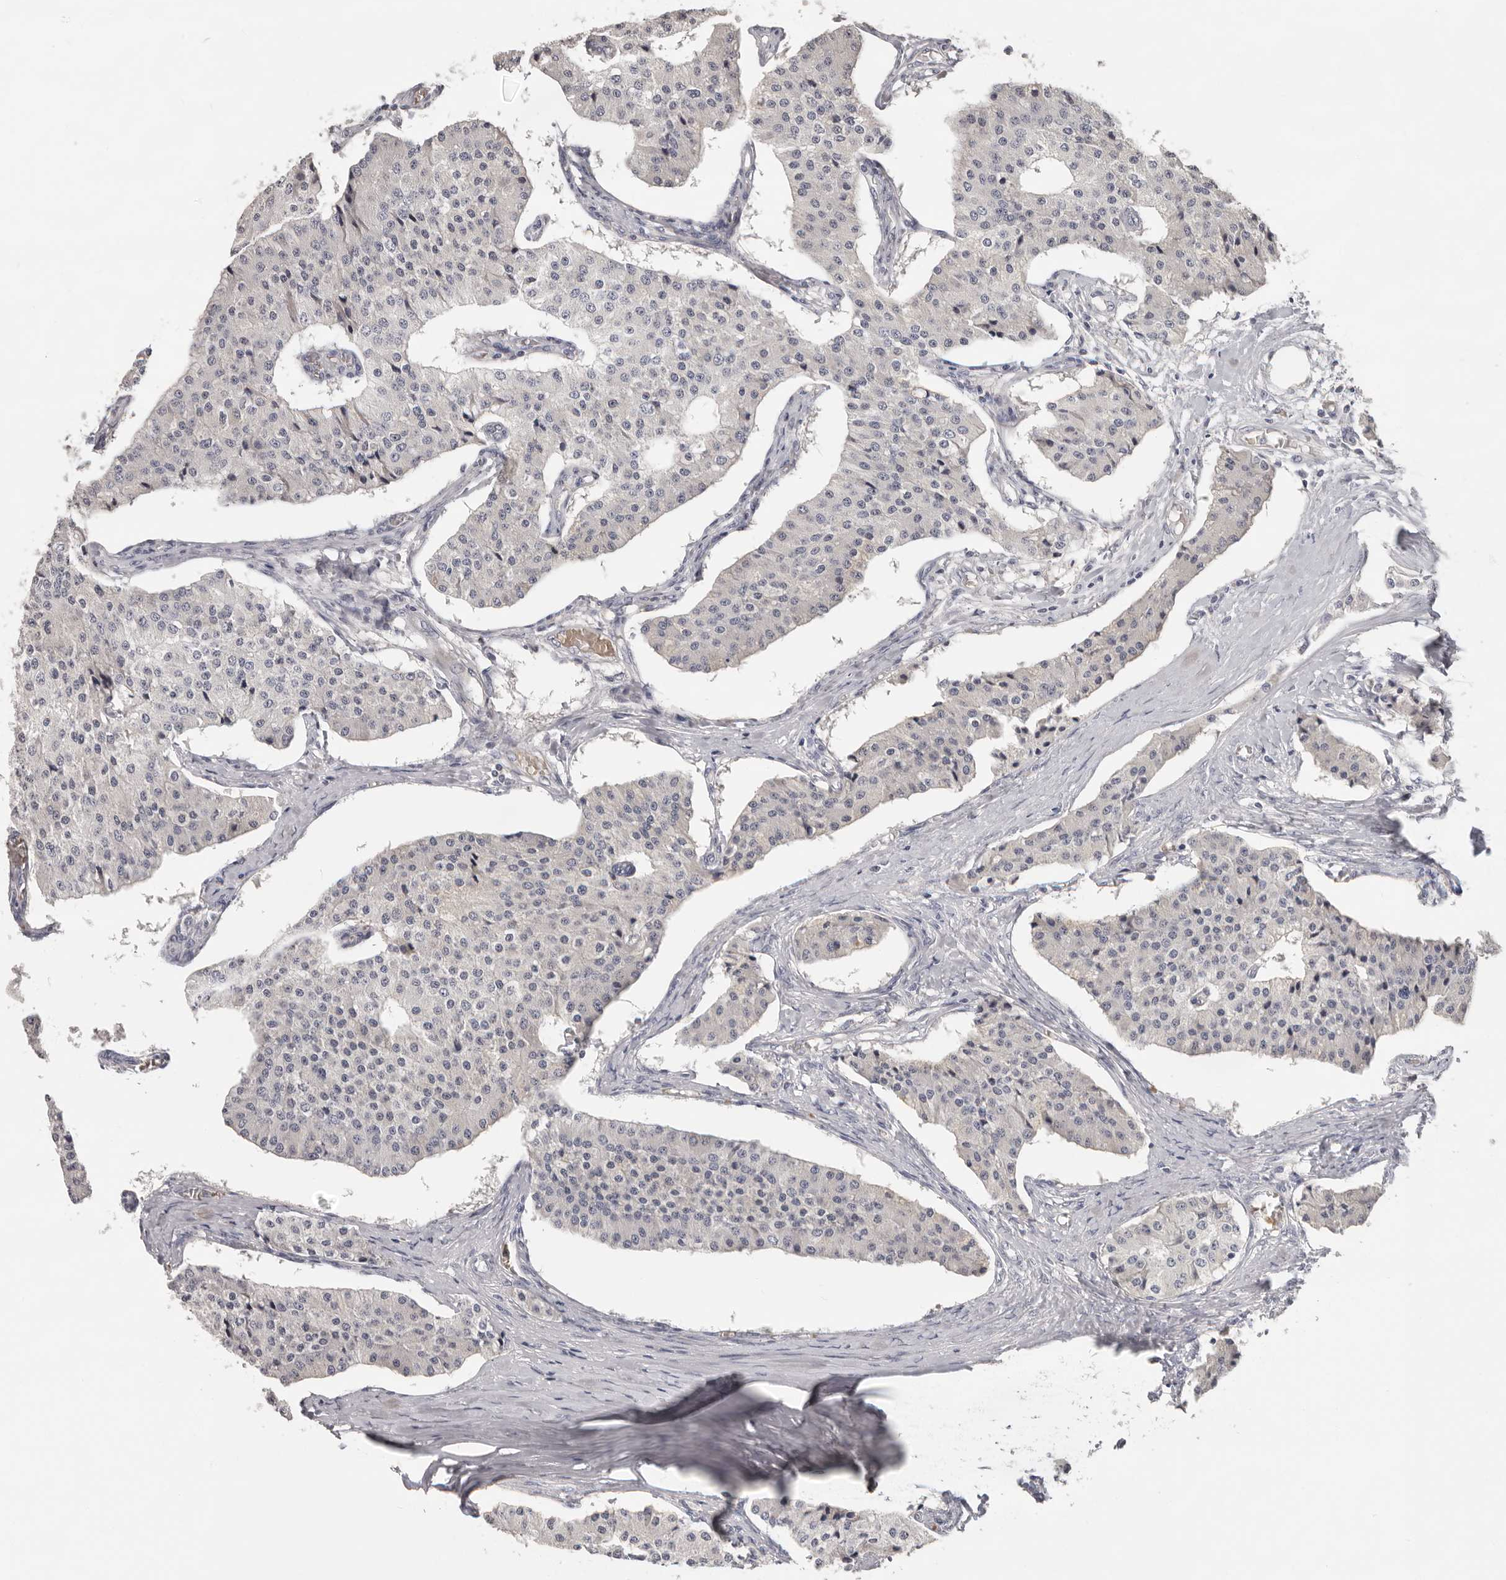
{"staining": {"intensity": "negative", "quantity": "none", "location": "none"}, "tissue": "carcinoid", "cell_type": "Tumor cells", "image_type": "cancer", "snomed": [{"axis": "morphology", "description": "Carcinoid, malignant, NOS"}, {"axis": "topography", "description": "Colon"}], "caption": "Tumor cells show no significant protein expression in carcinoid. (DAB IHC with hematoxylin counter stain).", "gene": "KIF2B", "patient": {"sex": "female", "age": 52}}